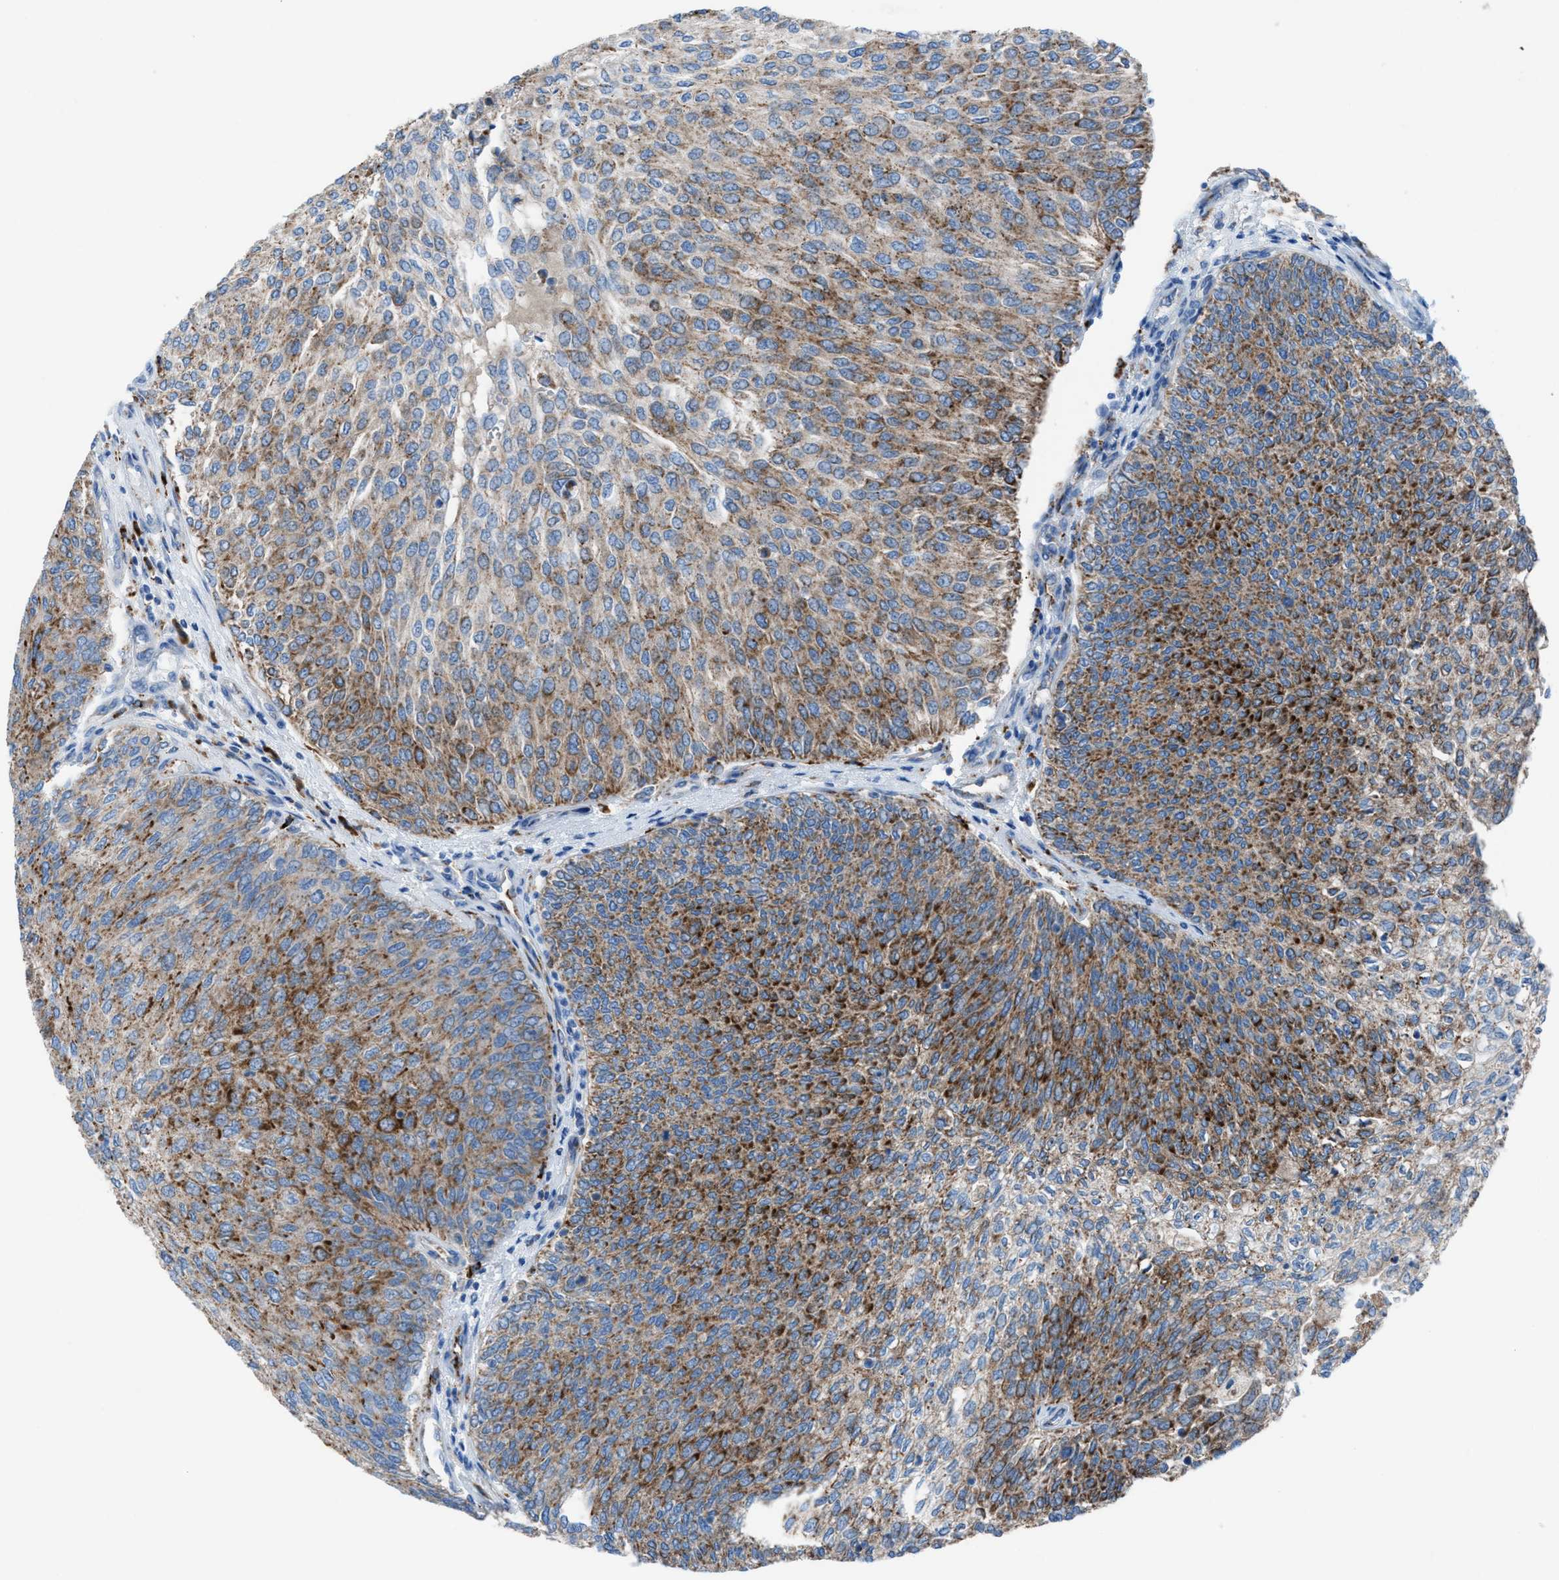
{"staining": {"intensity": "strong", "quantity": ">75%", "location": "cytoplasmic/membranous"}, "tissue": "urothelial cancer", "cell_type": "Tumor cells", "image_type": "cancer", "snomed": [{"axis": "morphology", "description": "Urothelial carcinoma, Low grade"}, {"axis": "topography", "description": "Urinary bladder"}], "caption": "A high-resolution photomicrograph shows immunohistochemistry staining of urothelial cancer, which shows strong cytoplasmic/membranous staining in about >75% of tumor cells. Immunohistochemistry (ihc) stains the protein of interest in brown and the nuclei are stained blue.", "gene": "CD1B", "patient": {"sex": "female", "age": 79}}